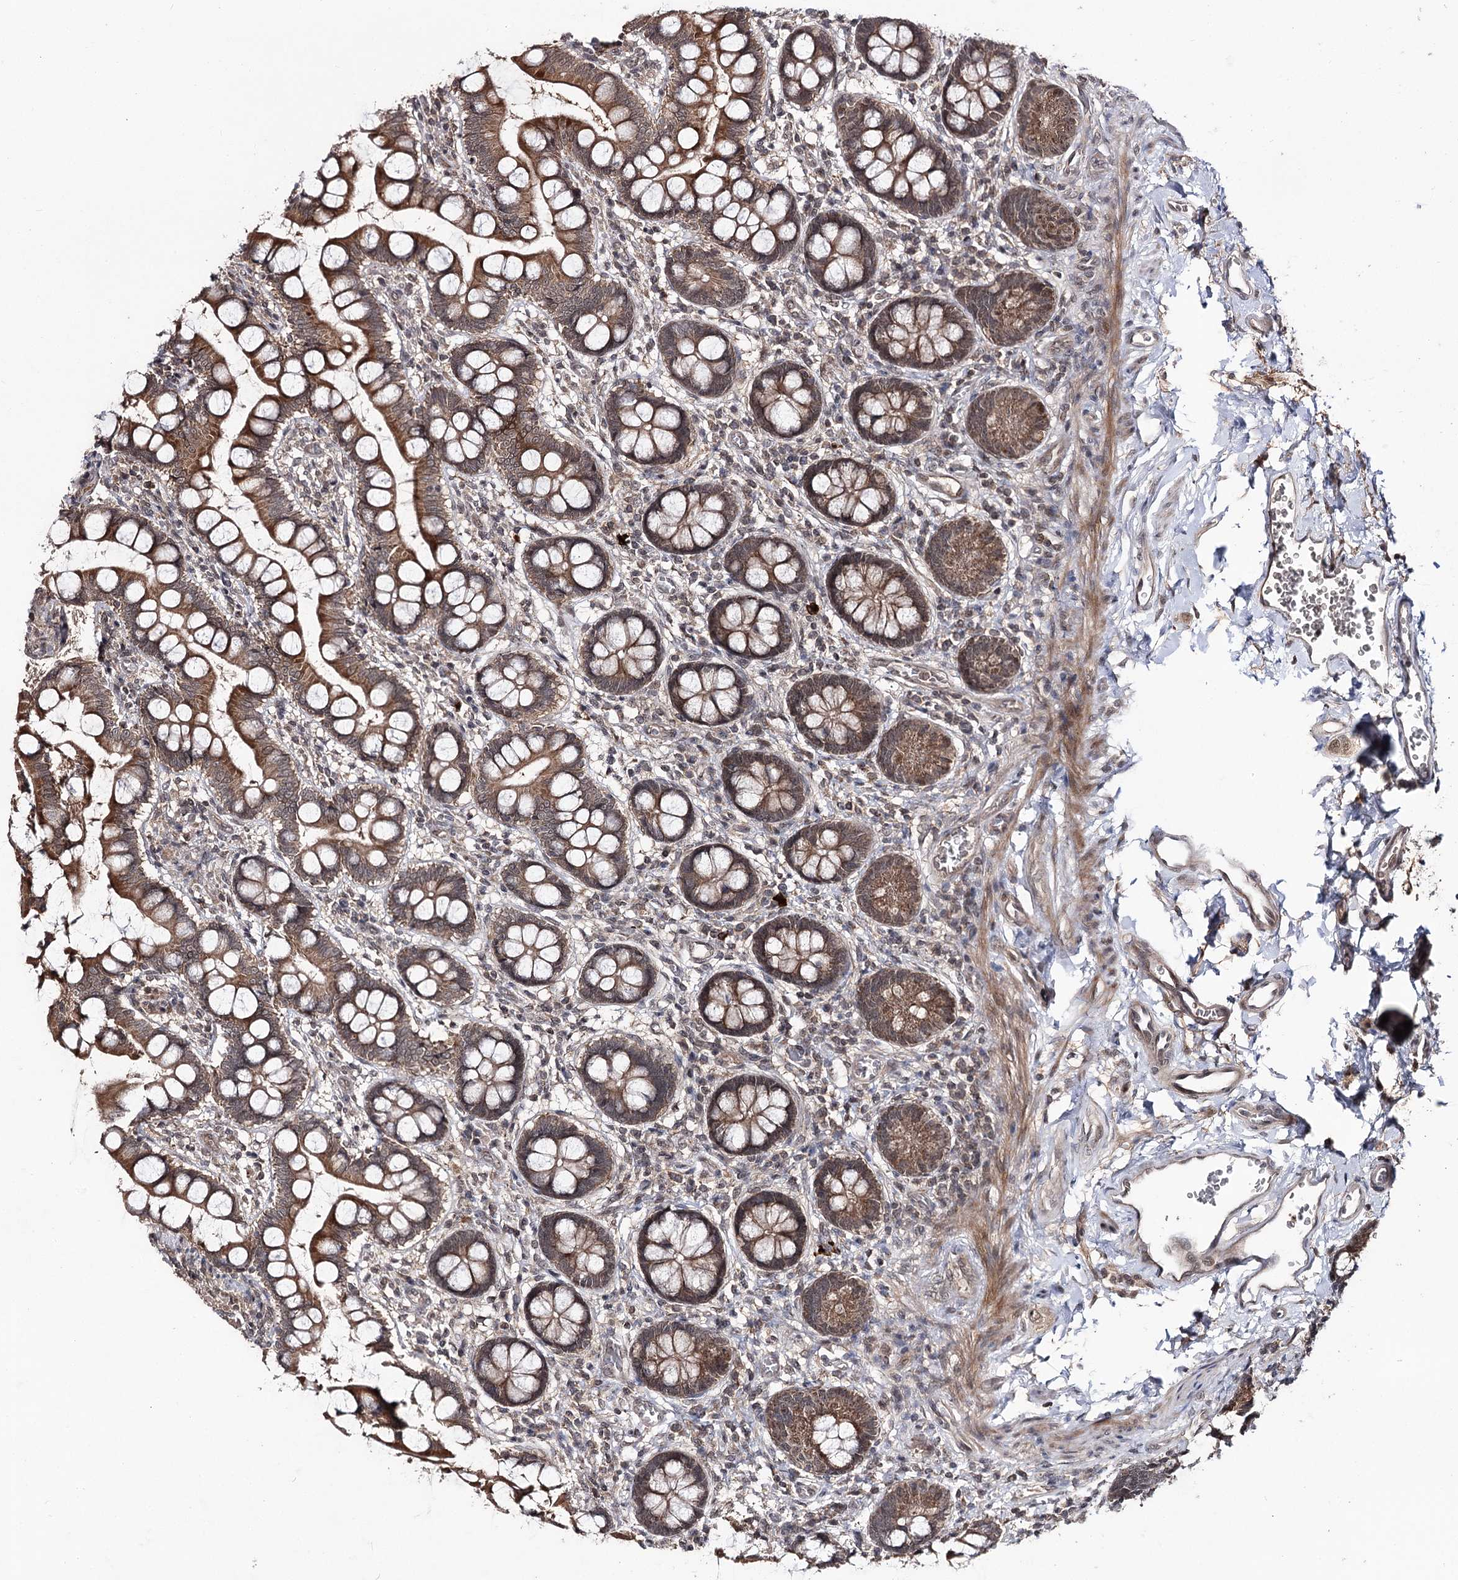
{"staining": {"intensity": "strong", "quantity": ">75%", "location": "cytoplasmic/membranous"}, "tissue": "small intestine", "cell_type": "Glandular cells", "image_type": "normal", "snomed": [{"axis": "morphology", "description": "Normal tissue, NOS"}, {"axis": "topography", "description": "Small intestine"}], "caption": "DAB (3,3'-diaminobenzidine) immunohistochemical staining of benign human small intestine shows strong cytoplasmic/membranous protein positivity in about >75% of glandular cells.", "gene": "FAM53B", "patient": {"sex": "male", "age": 52}}